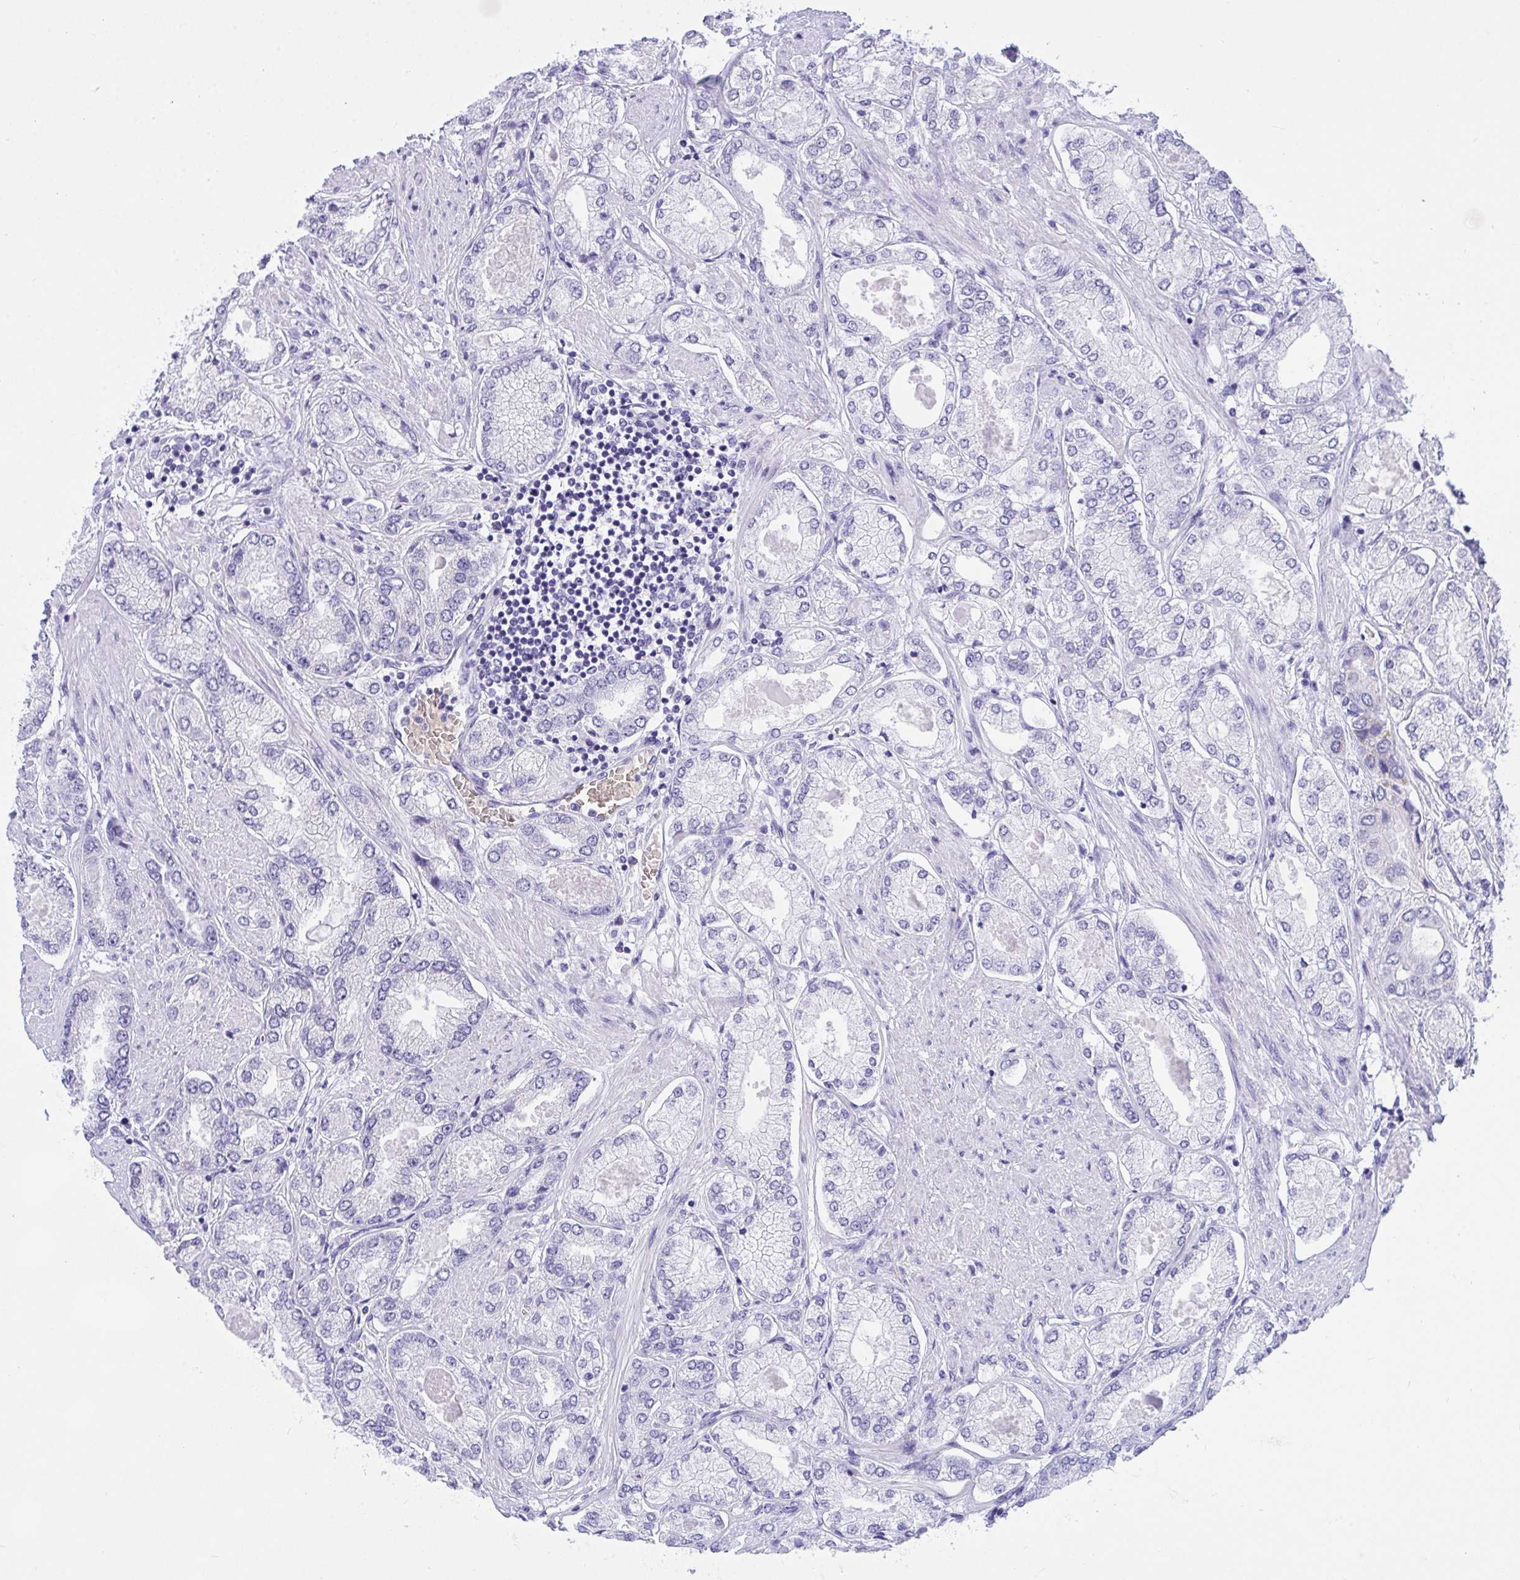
{"staining": {"intensity": "negative", "quantity": "none", "location": "none"}, "tissue": "prostate cancer", "cell_type": "Tumor cells", "image_type": "cancer", "snomed": [{"axis": "morphology", "description": "Adenocarcinoma, High grade"}, {"axis": "topography", "description": "Prostate"}], "caption": "The IHC image has no significant positivity in tumor cells of prostate cancer tissue.", "gene": "ANK1", "patient": {"sex": "male", "age": 68}}